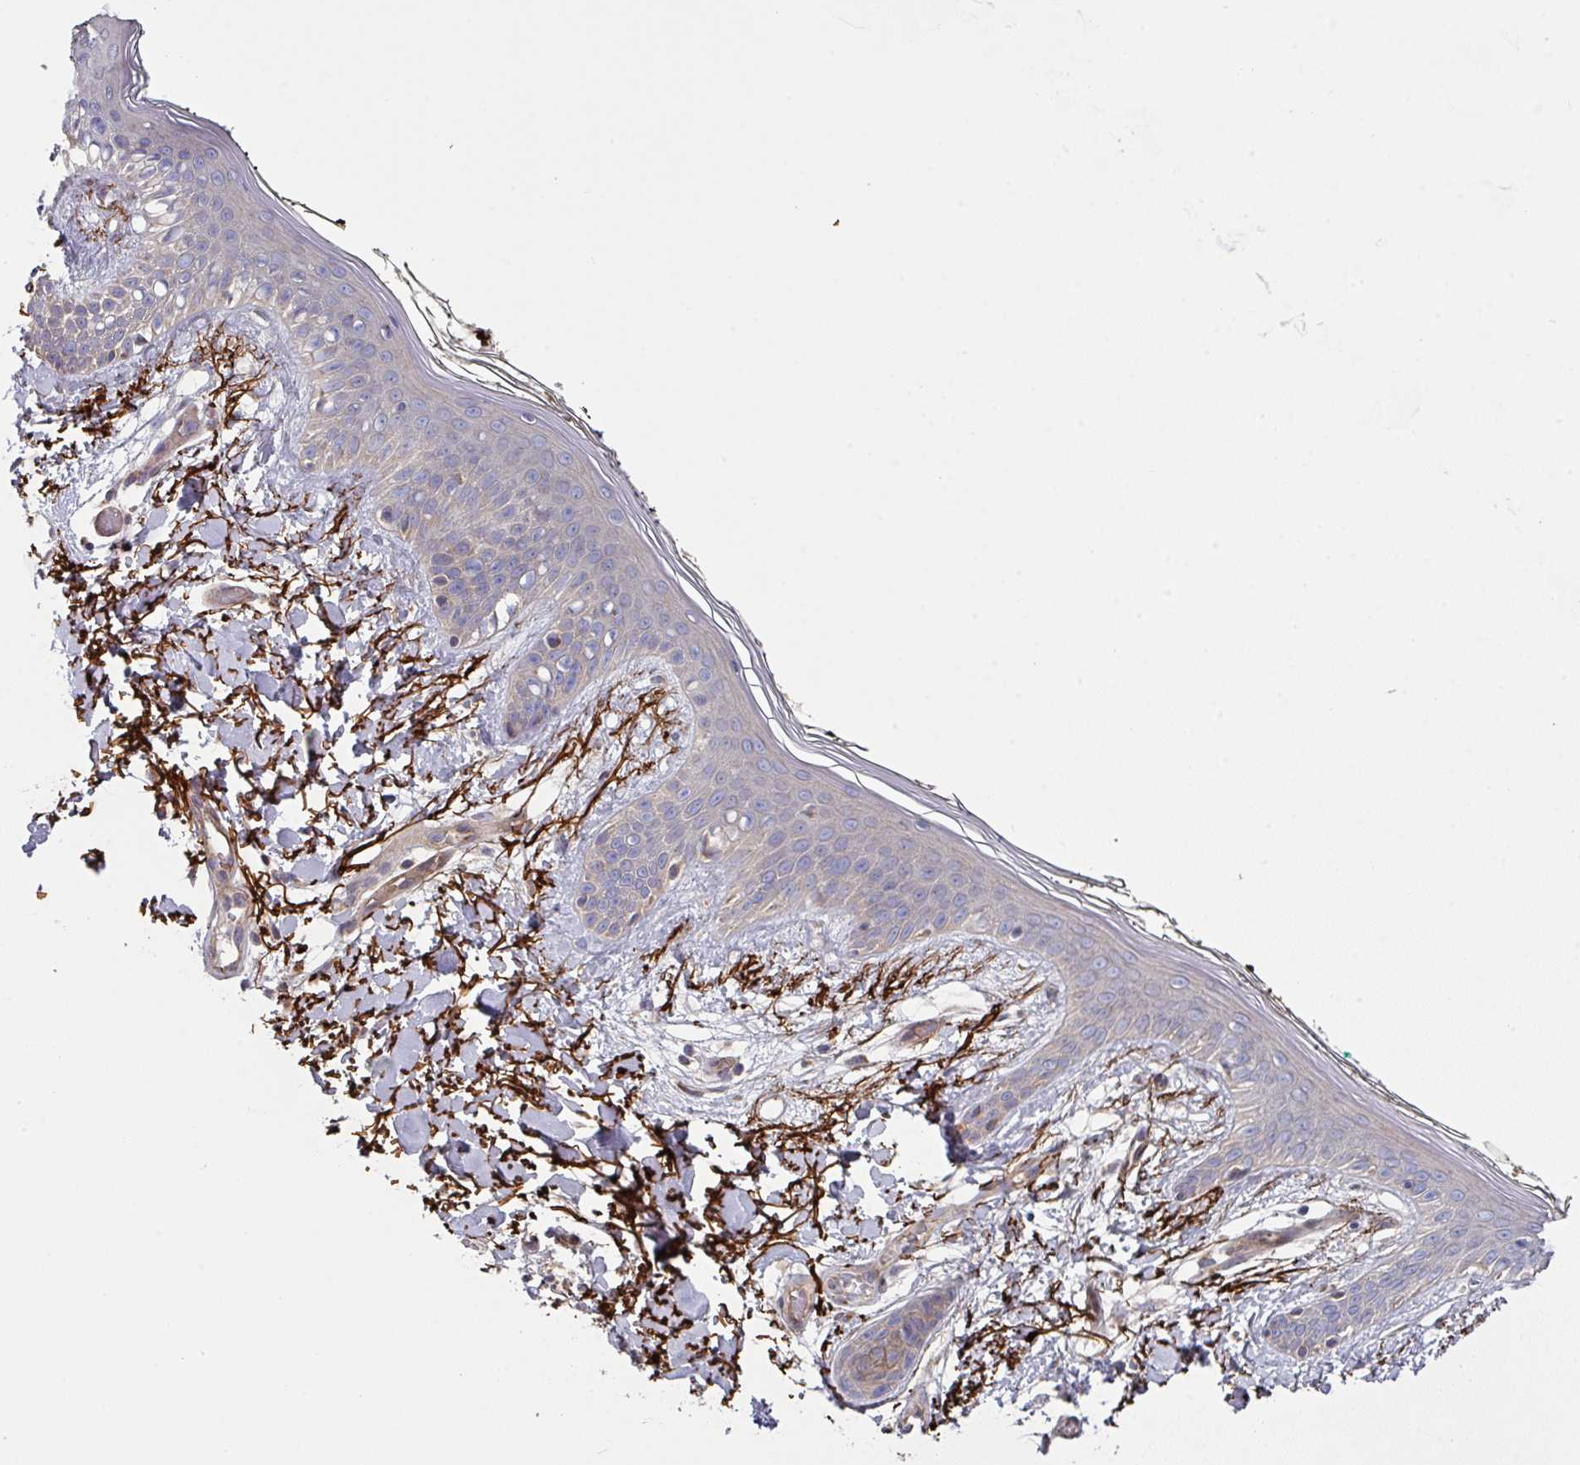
{"staining": {"intensity": "strong", "quantity": ">75%", "location": "cytoplasmic/membranous"}, "tissue": "skin", "cell_type": "Fibroblasts", "image_type": "normal", "snomed": [{"axis": "morphology", "description": "Normal tissue, NOS"}, {"axis": "topography", "description": "Skin"}], "caption": "Immunohistochemistry histopathology image of benign human skin stained for a protein (brown), which exhibits high levels of strong cytoplasmic/membranous staining in approximately >75% of fibroblasts.", "gene": "DCAF12L1", "patient": {"sex": "female", "age": 34}}